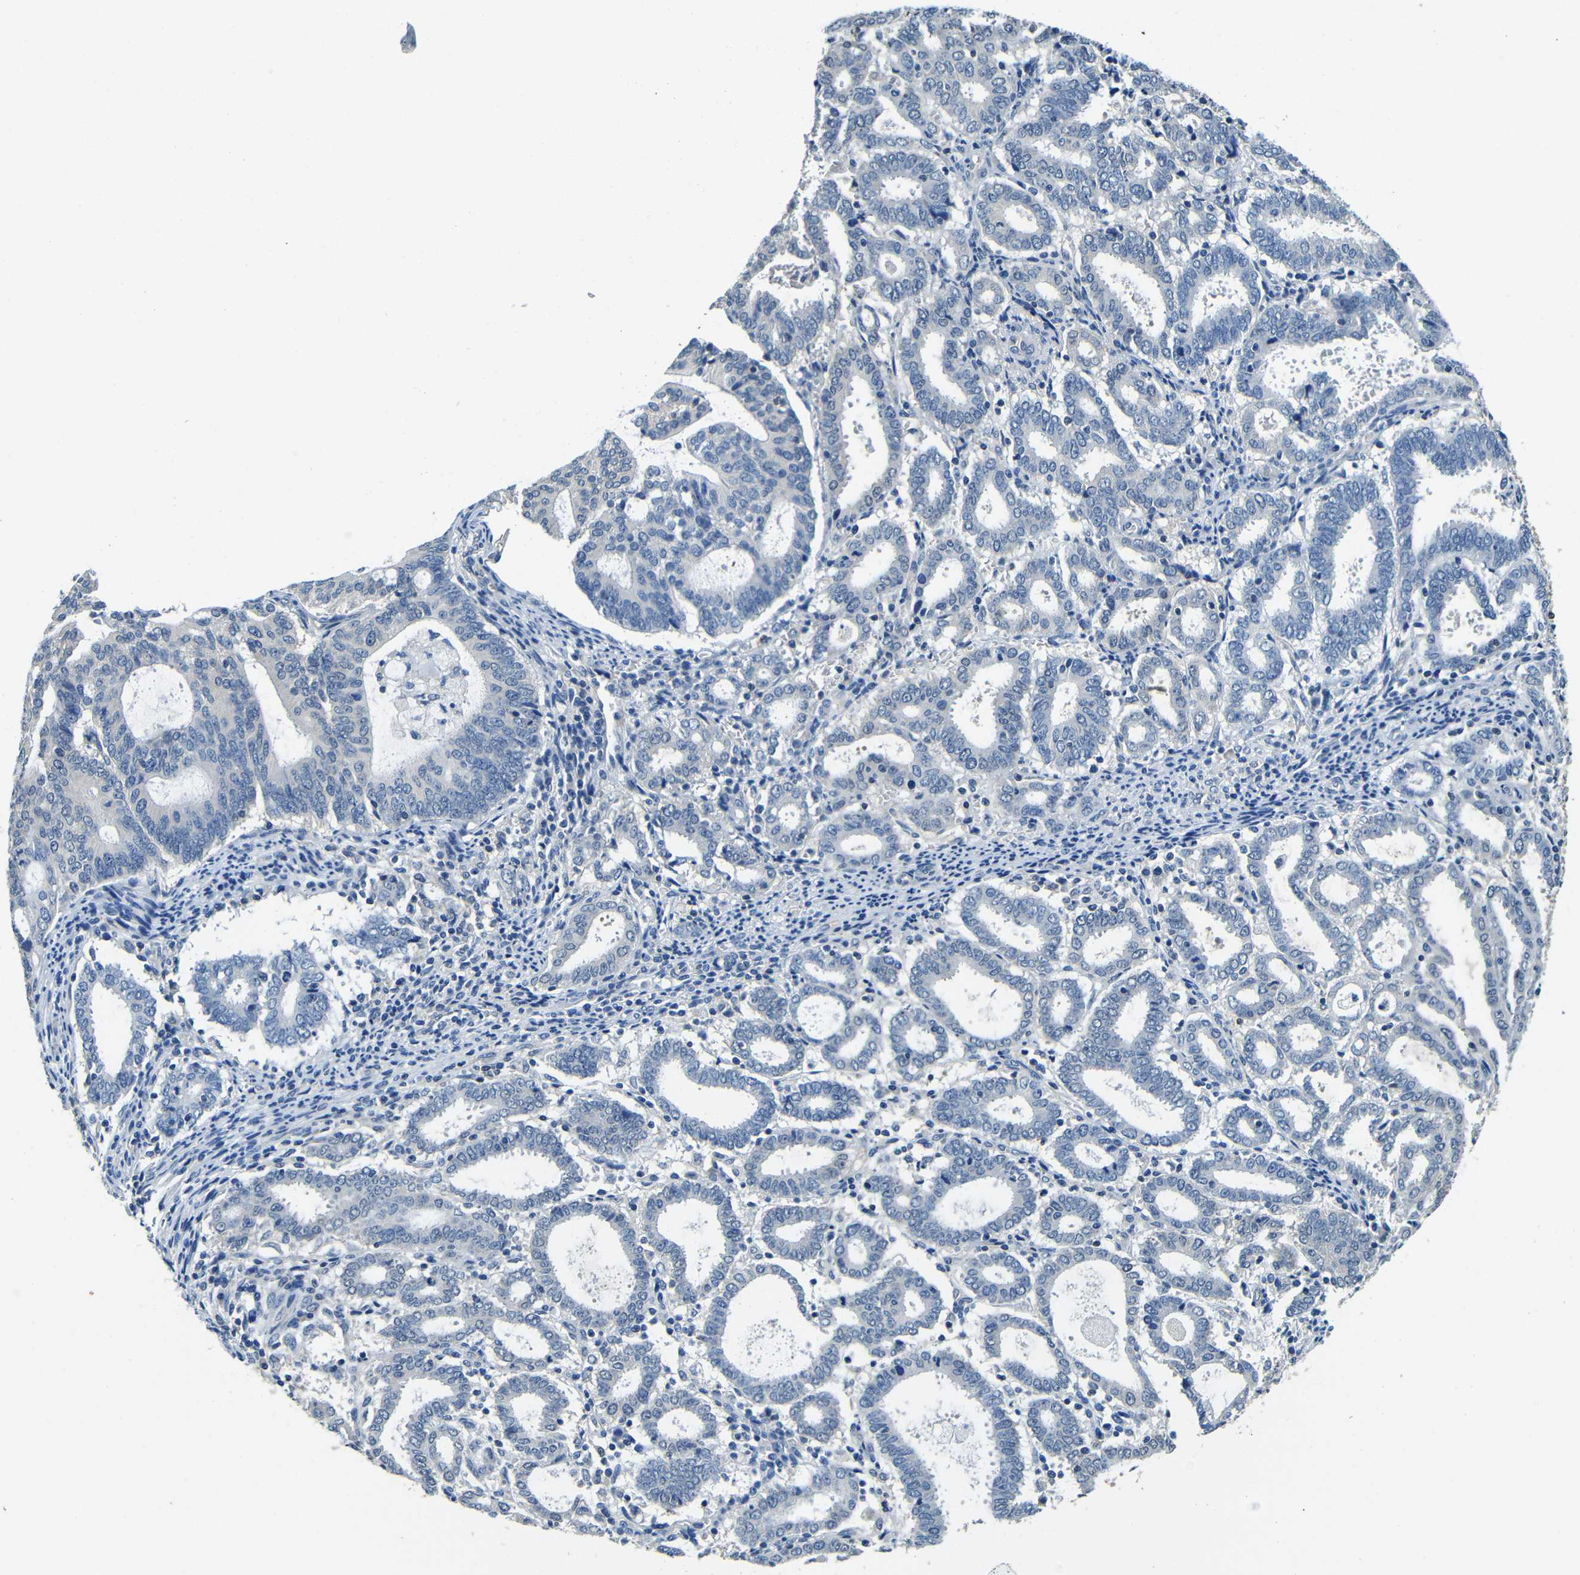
{"staining": {"intensity": "negative", "quantity": "none", "location": "none"}, "tissue": "endometrial cancer", "cell_type": "Tumor cells", "image_type": "cancer", "snomed": [{"axis": "morphology", "description": "Adenocarcinoma, NOS"}, {"axis": "topography", "description": "Uterus"}], "caption": "Adenocarcinoma (endometrial) was stained to show a protein in brown. There is no significant expression in tumor cells. (DAB (3,3'-diaminobenzidine) IHC visualized using brightfield microscopy, high magnification).", "gene": "ADAP1", "patient": {"sex": "female", "age": 83}}